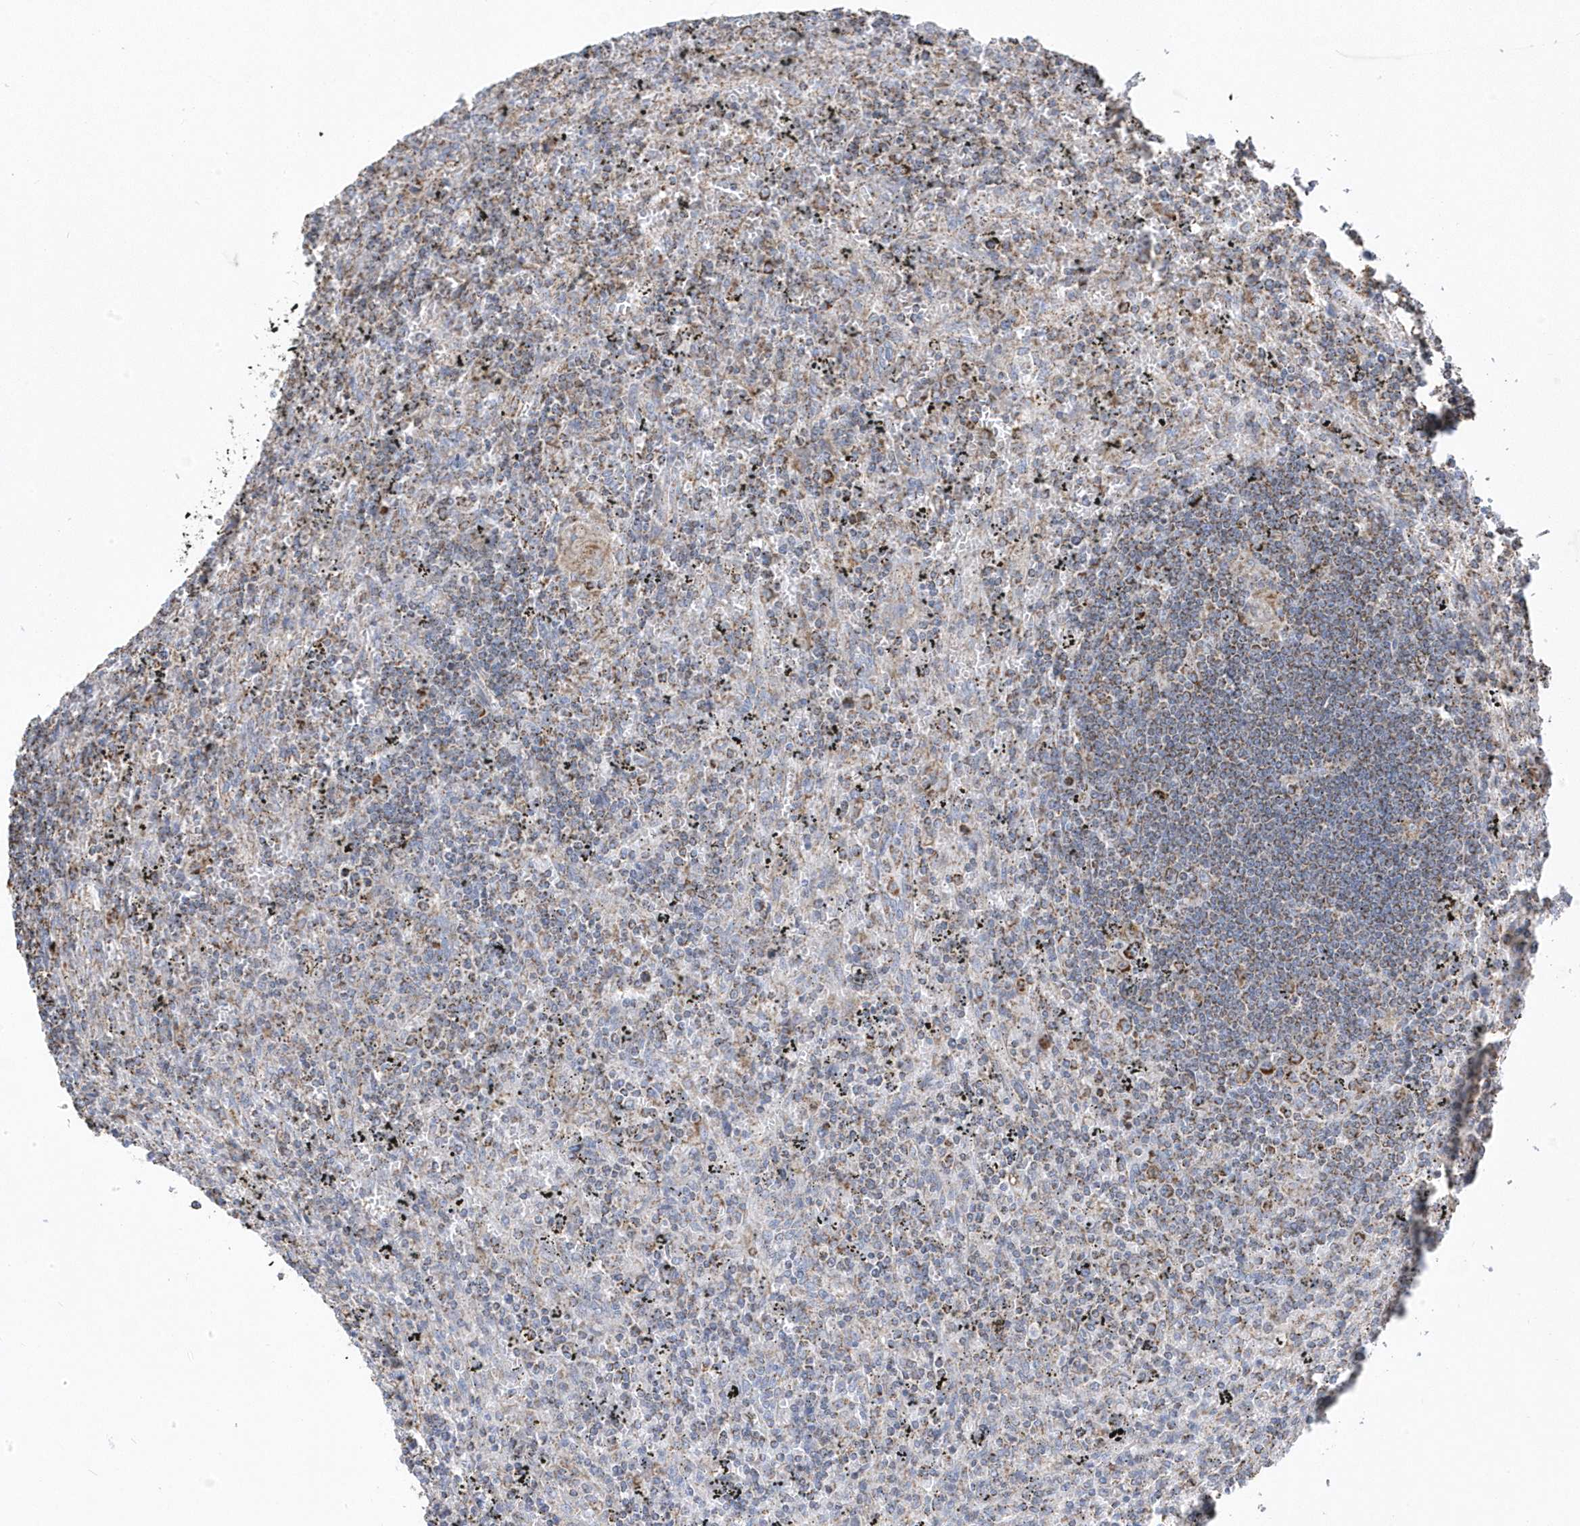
{"staining": {"intensity": "weak", "quantity": ">75%", "location": "cytoplasmic/membranous"}, "tissue": "lymphoma", "cell_type": "Tumor cells", "image_type": "cancer", "snomed": [{"axis": "morphology", "description": "Malignant lymphoma, non-Hodgkin's type, Low grade"}, {"axis": "topography", "description": "Spleen"}], "caption": "High-power microscopy captured an immunohistochemistry photomicrograph of malignant lymphoma, non-Hodgkin's type (low-grade), revealing weak cytoplasmic/membranous positivity in about >75% of tumor cells. (Stains: DAB in brown, nuclei in blue, Microscopy: brightfield microscopy at high magnification).", "gene": "GTPBP8", "patient": {"sex": "male", "age": 76}}